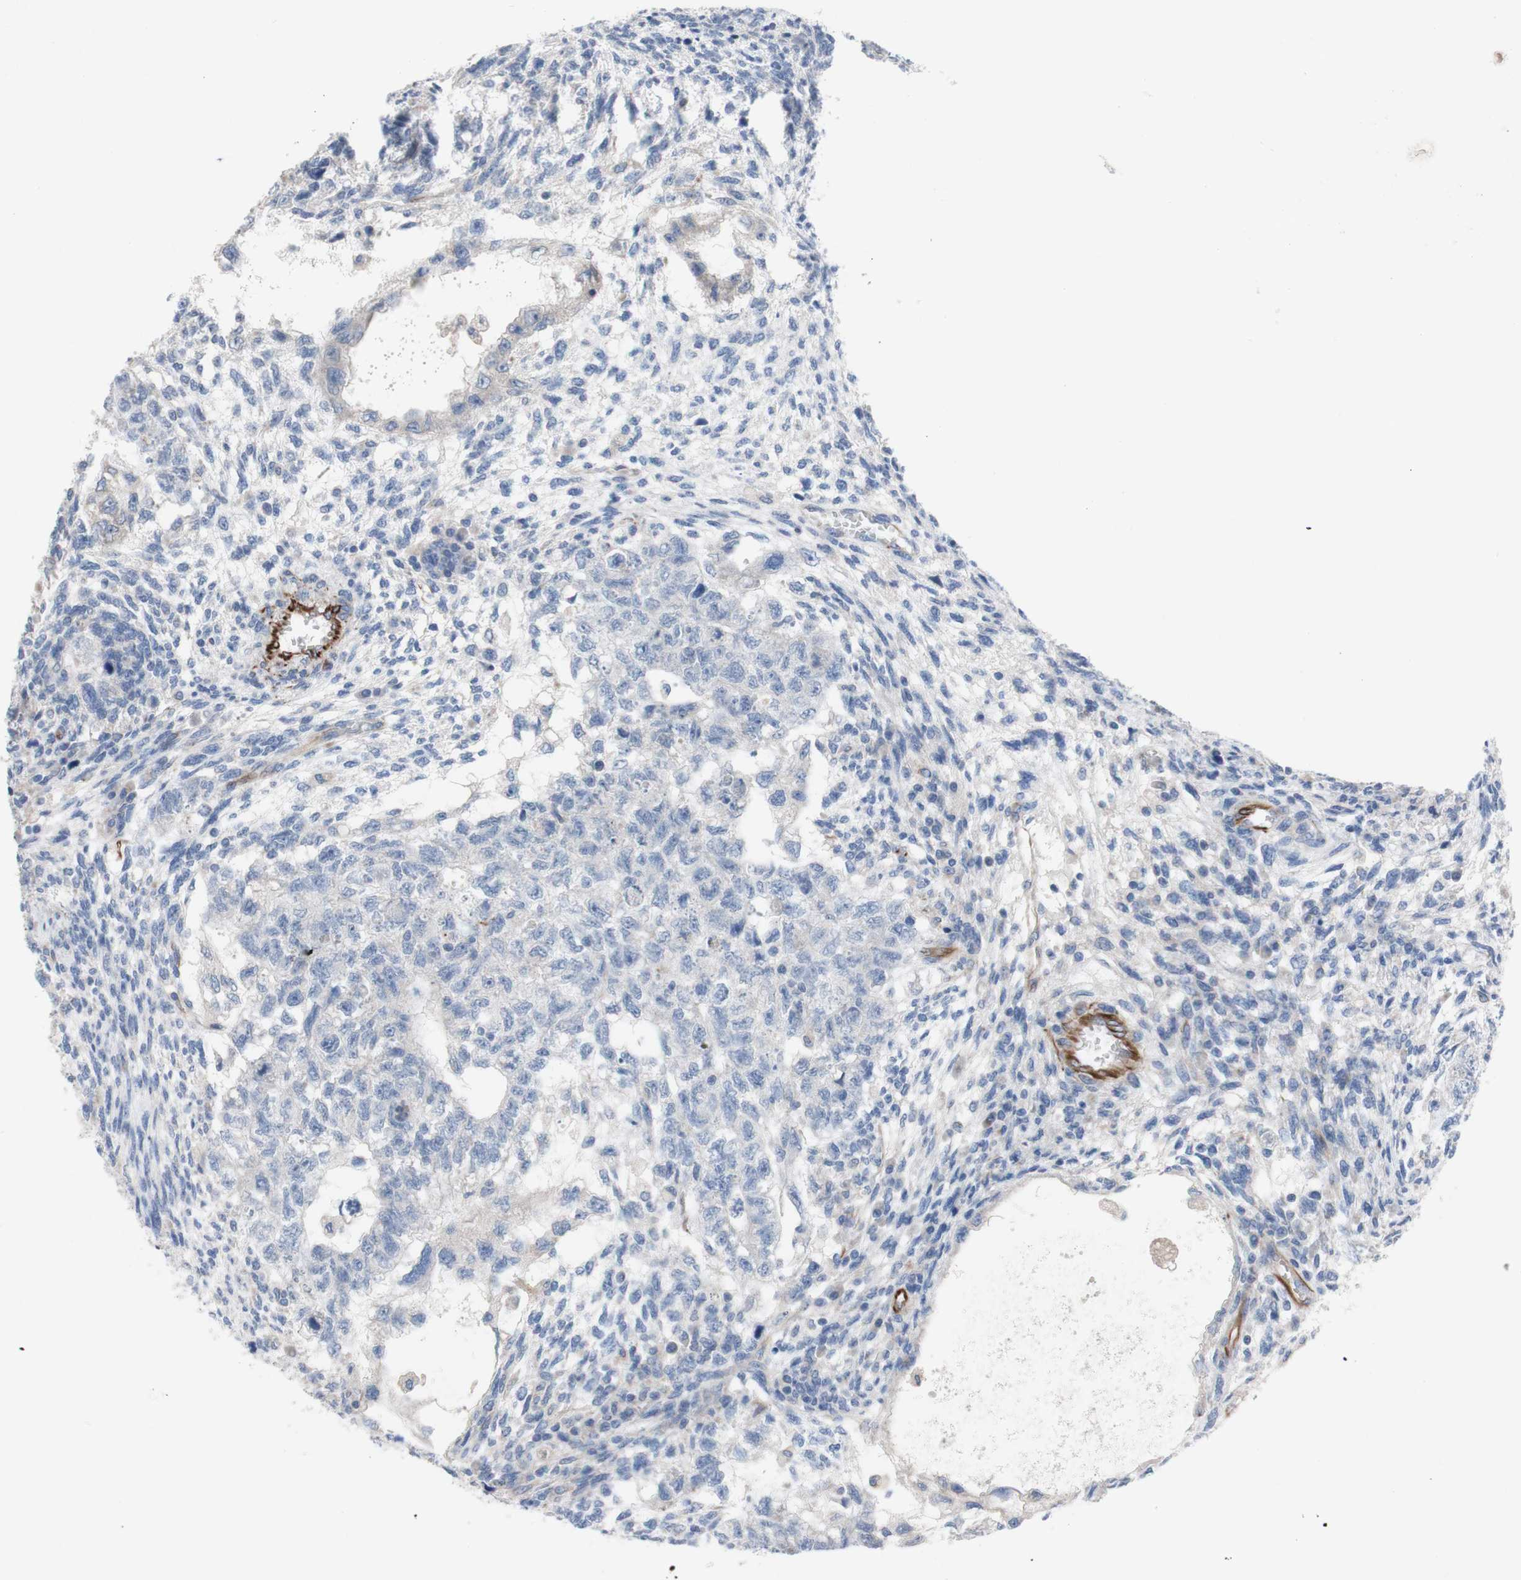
{"staining": {"intensity": "negative", "quantity": "none", "location": "none"}, "tissue": "testis cancer", "cell_type": "Tumor cells", "image_type": "cancer", "snomed": [{"axis": "morphology", "description": "Normal tissue, NOS"}, {"axis": "morphology", "description": "Carcinoma, Embryonal, NOS"}, {"axis": "topography", "description": "Testis"}], "caption": "This is an IHC image of testis cancer. There is no staining in tumor cells.", "gene": "AGPAT5", "patient": {"sex": "male", "age": 36}}